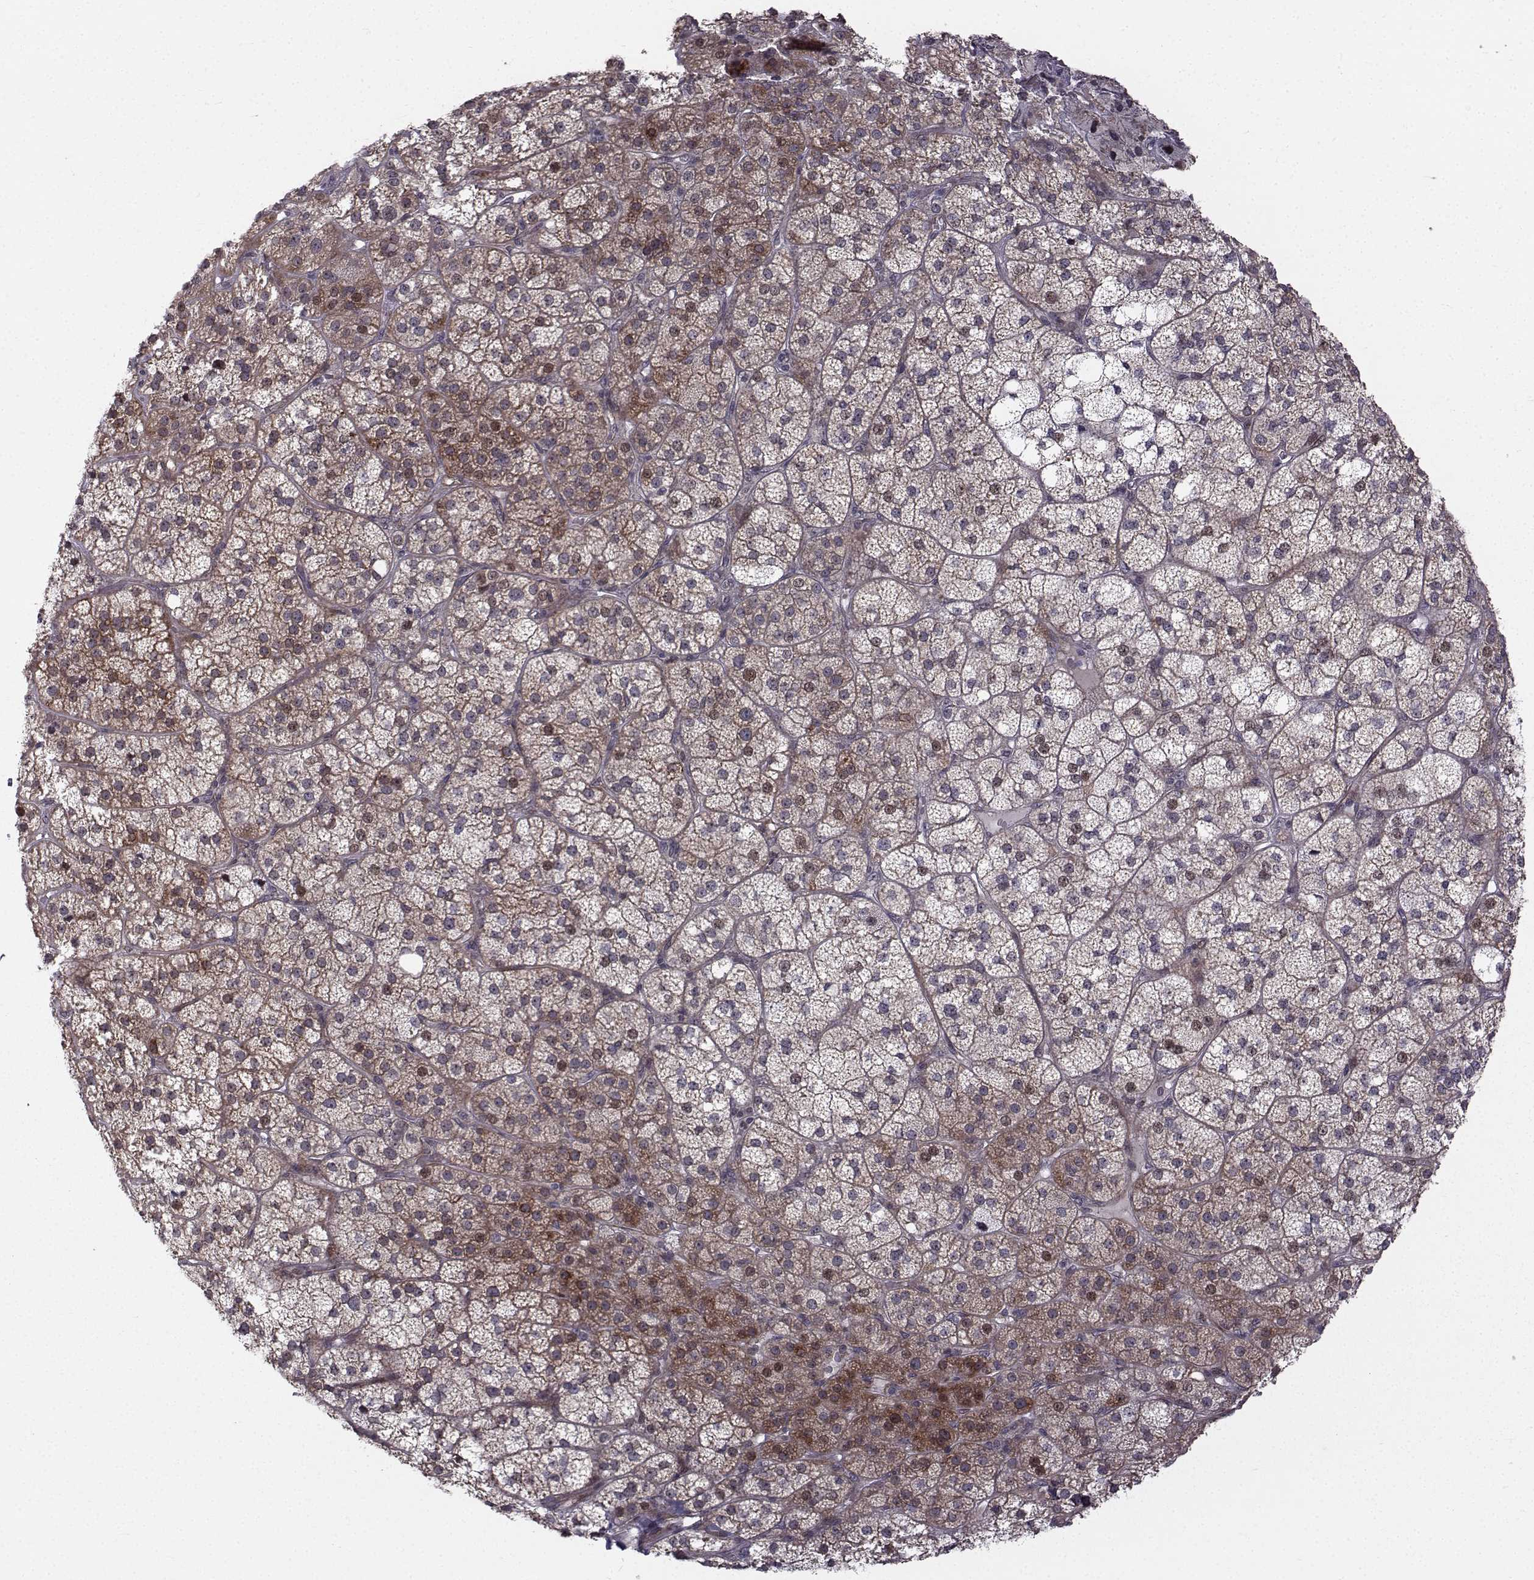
{"staining": {"intensity": "strong", "quantity": "<25%", "location": "cytoplasmic/membranous"}, "tissue": "adrenal gland", "cell_type": "Glandular cells", "image_type": "normal", "snomed": [{"axis": "morphology", "description": "Normal tissue, NOS"}, {"axis": "topography", "description": "Adrenal gland"}], "caption": "Human adrenal gland stained with a brown dye displays strong cytoplasmic/membranous positive staining in about <25% of glandular cells.", "gene": "APC", "patient": {"sex": "female", "age": 60}}